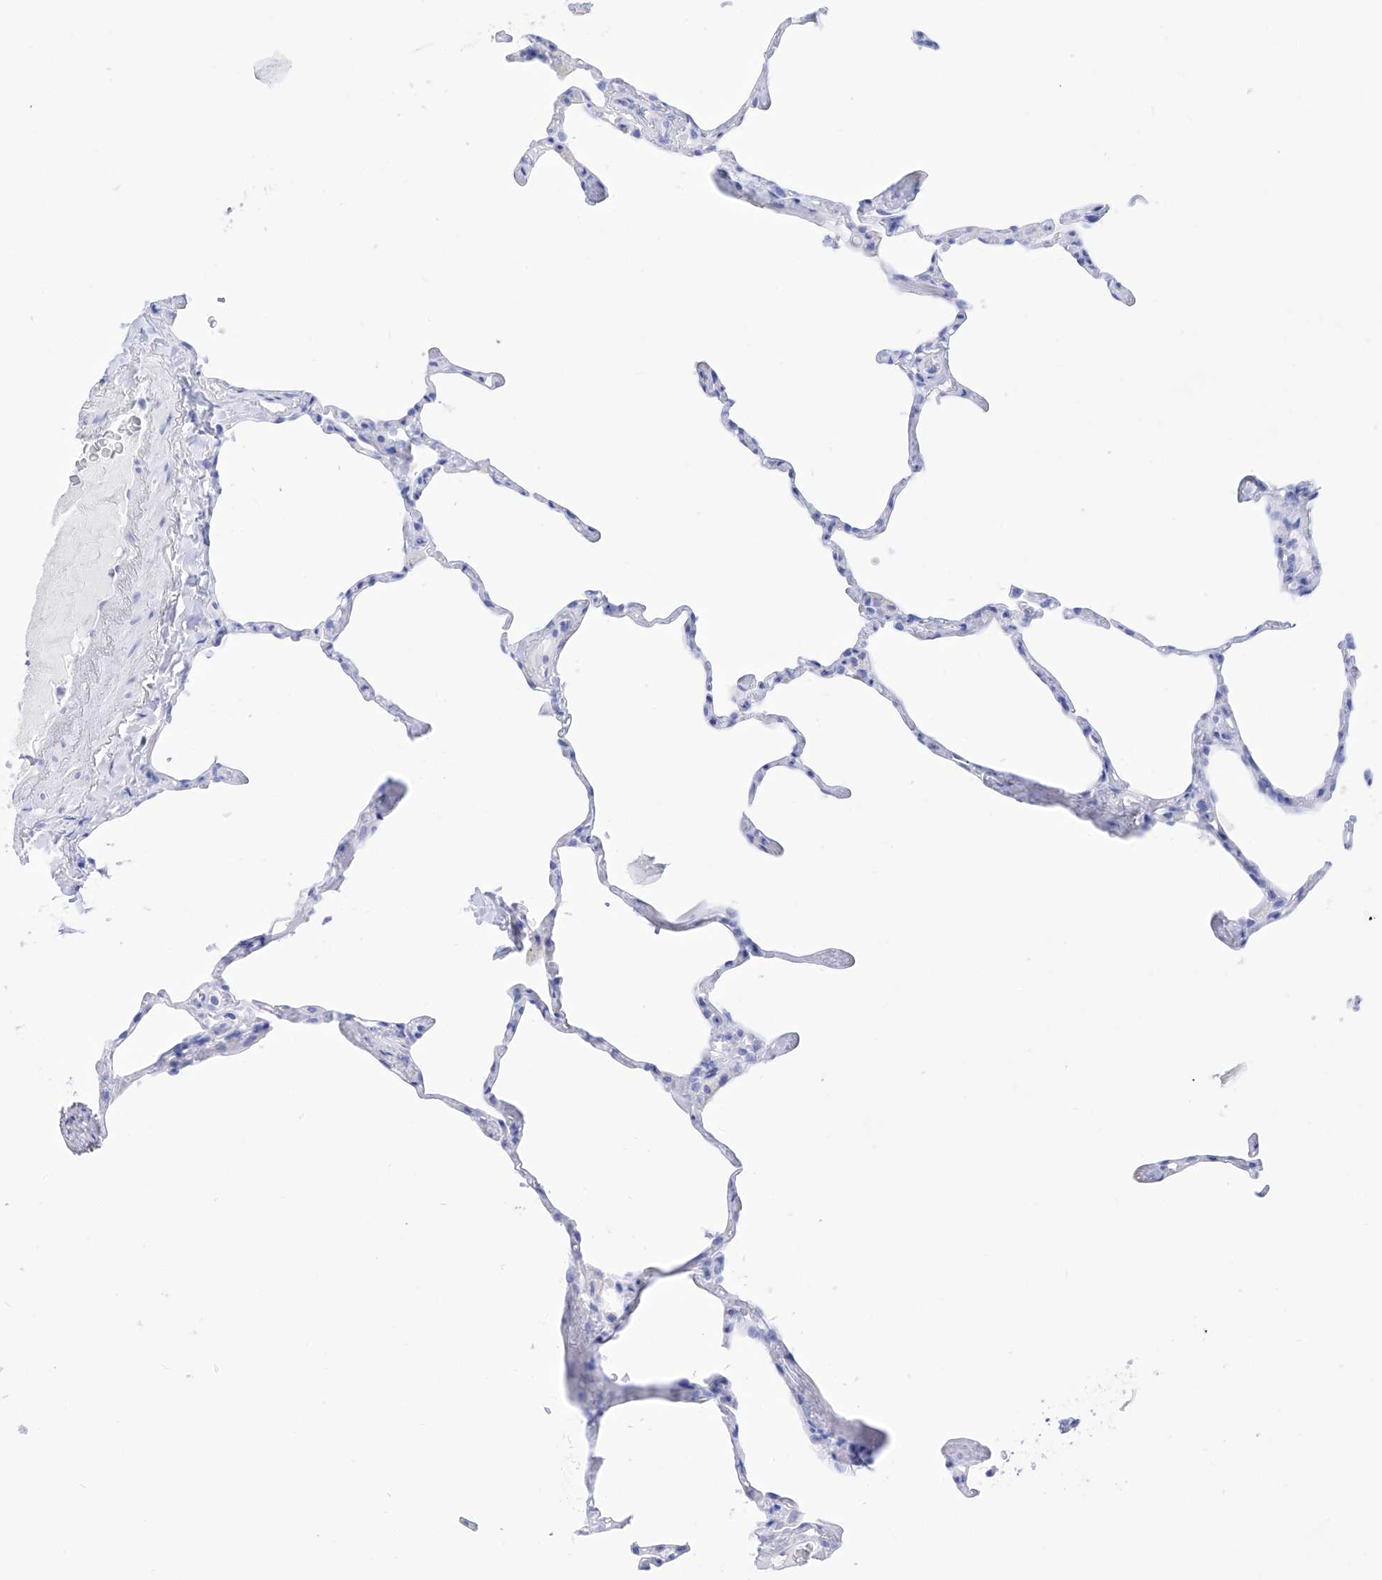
{"staining": {"intensity": "negative", "quantity": "none", "location": "none"}, "tissue": "lung", "cell_type": "Alveolar cells", "image_type": "normal", "snomed": [{"axis": "morphology", "description": "Normal tissue, NOS"}, {"axis": "topography", "description": "Lung"}], "caption": "Immunohistochemical staining of unremarkable lung shows no significant expression in alveolar cells.", "gene": "TRPC7", "patient": {"sex": "male", "age": 65}}